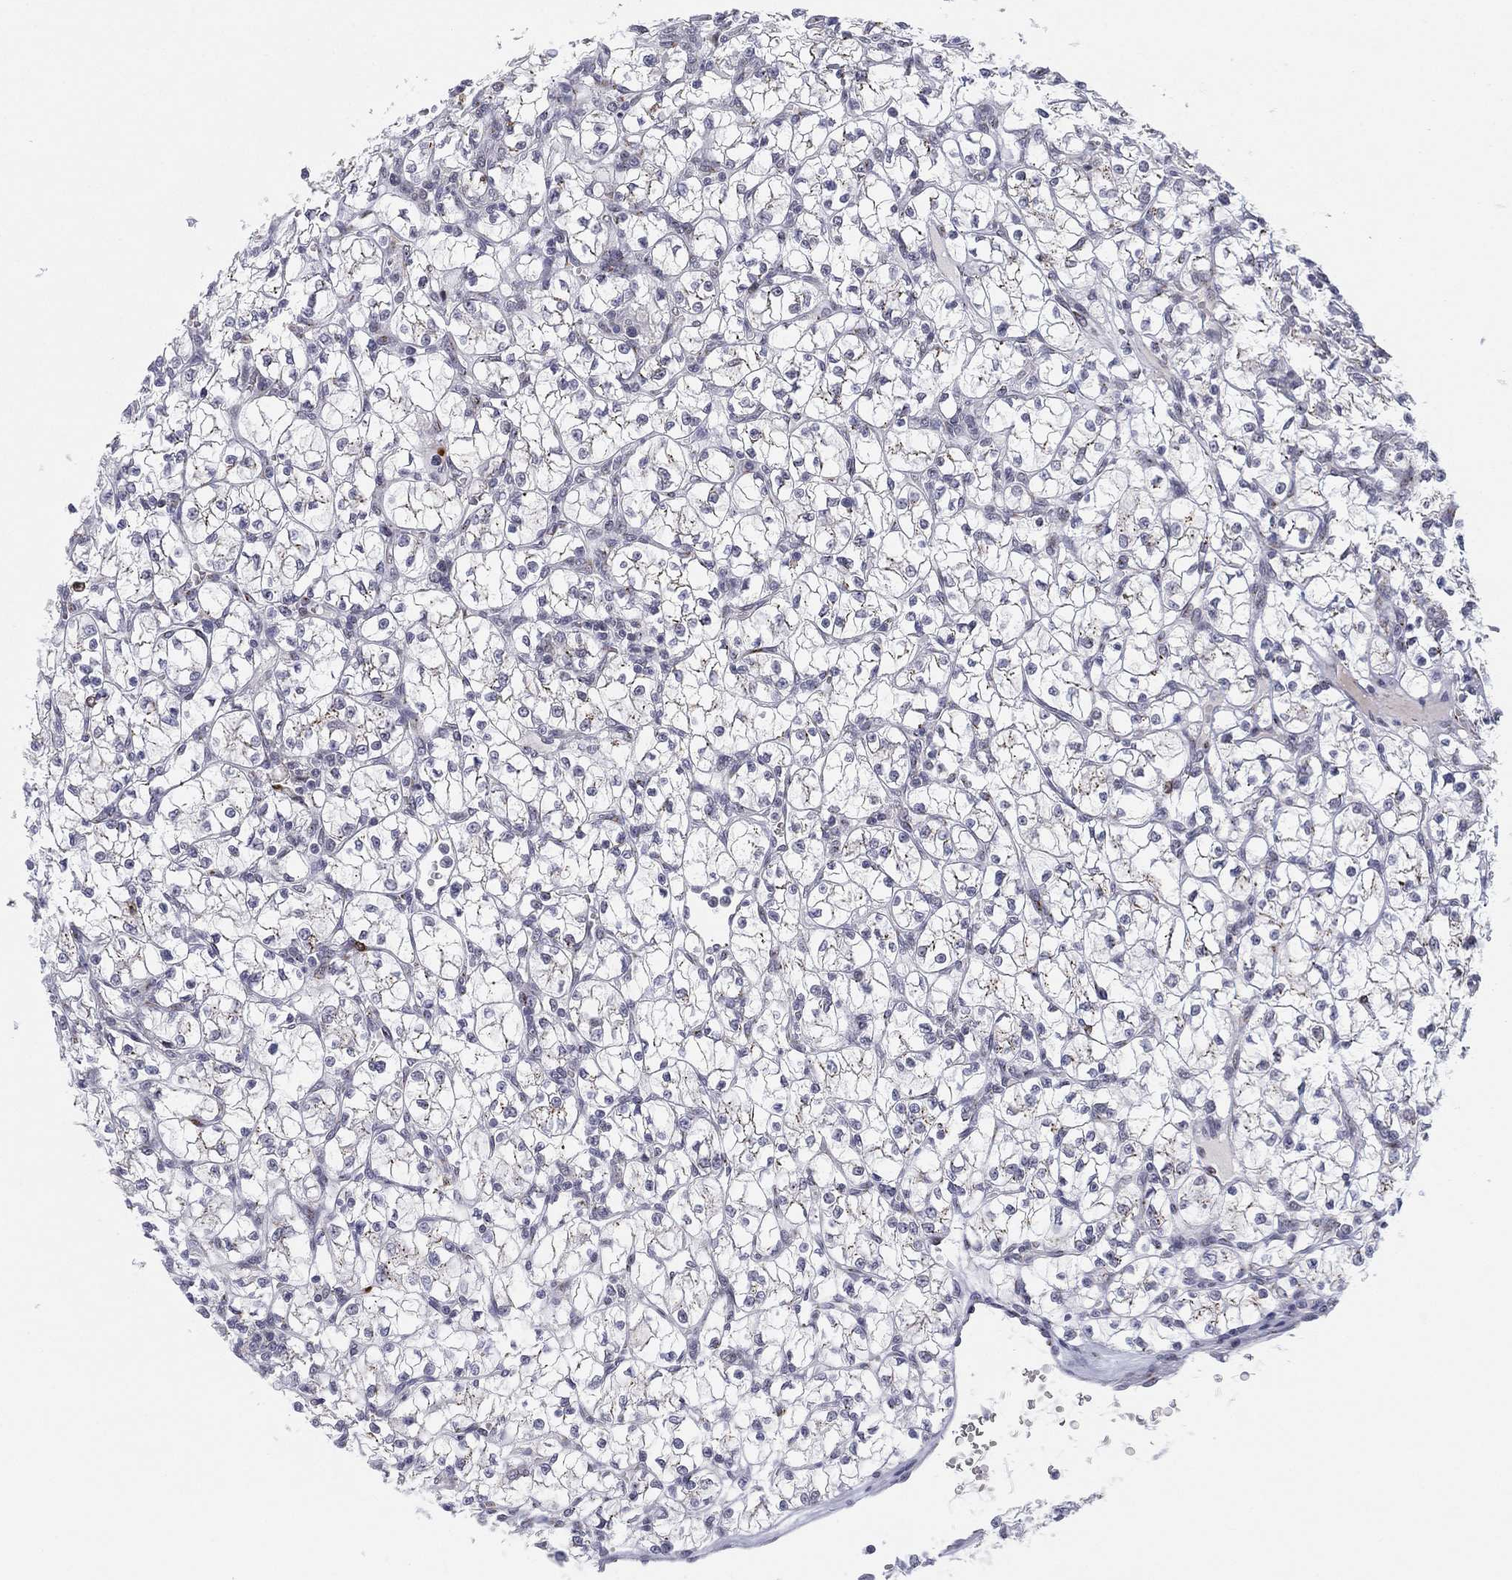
{"staining": {"intensity": "negative", "quantity": "none", "location": "none"}, "tissue": "renal cancer", "cell_type": "Tumor cells", "image_type": "cancer", "snomed": [{"axis": "morphology", "description": "Adenocarcinoma, NOS"}, {"axis": "topography", "description": "Kidney"}], "caption": "A high-resolution image shows immunohistochemistry staining of renal cancer, which shows no significant staining in tumor cells.", "gene": "CD177", "patient": {"sex": "female", "age": 64}}